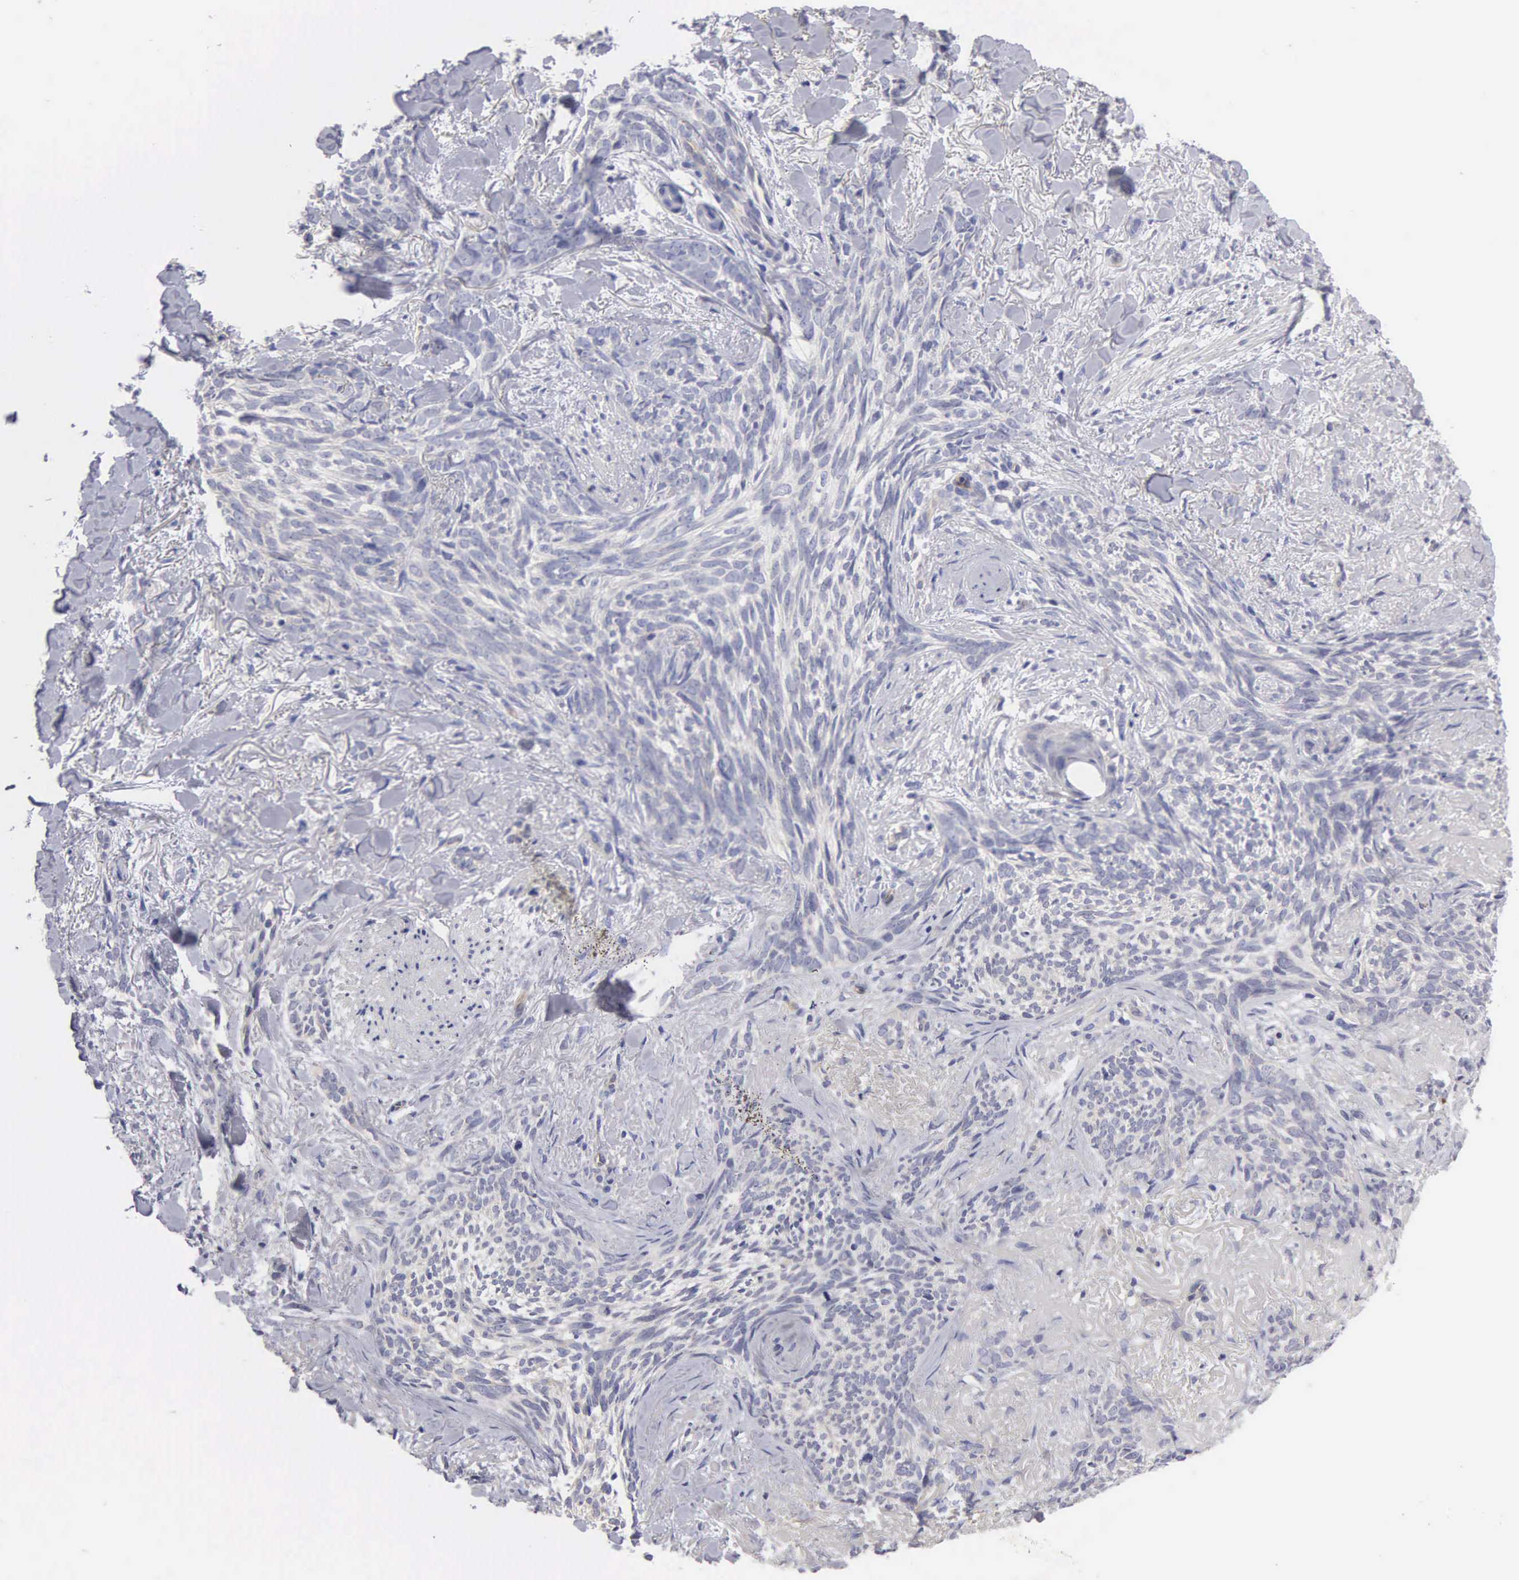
{"staining": {"intensity": "negative", "quantity": "none", "location": "none"}, "tissue": "skin cancer", "cell_type": "Tumor cells", "image_type": "cancer", "snomed": [{"axis": "morphology", "description": "Basal cell carcinoma"}, {"axis": "topography", "description": "Skin"}], "caption": "The histopathology image demonstrates no staining of tumor cells in basal cell carcinoma (skin).", "gene": "RDX", "patient": {"sex": "female", "age": 81}}